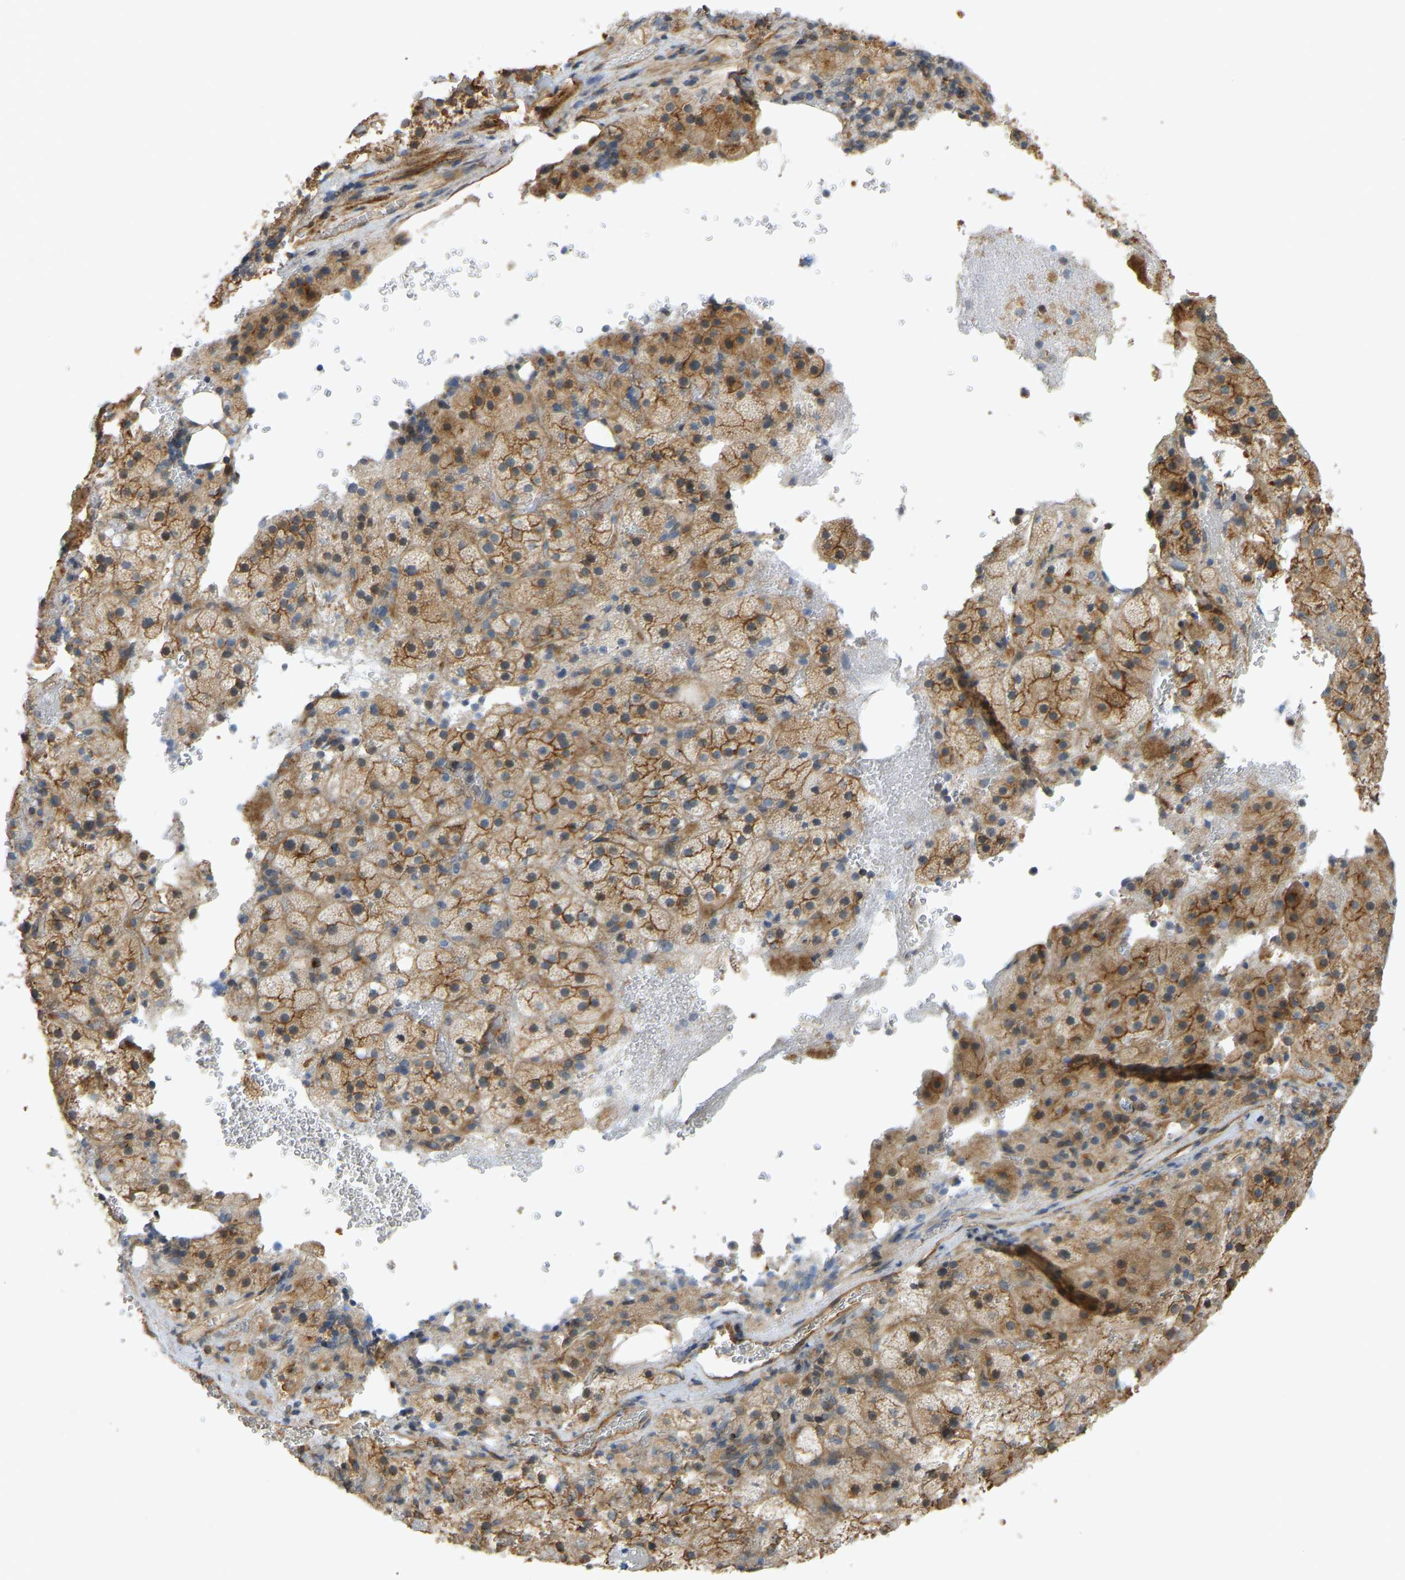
{"staining": {"intensity": "moderate", "quantity": ">75%", "location": "cytoplasmic/membranous"}, "tissue": "adrenal gland", "cell_type": "Glandular cells", "image_type": "normal", "snomed": [{"axis": "morphology", "description": "Normal tissue, NOS"}, {"axis": "topography", "description": "Adrenal gland"}], "caption": "Protein expression analysis of benign adrenal gland shows moderate cytoplasmic/membranous positivity in approximately >75% of glandular cells. (Stains: DAB (3,3'-diaminobenzidine) in brown, nuclei in blue, Microscopy: brightfield microscopy at high magnification).", "gene": "KIAA1671", "patient": {"sex": "female", "age": 59}}